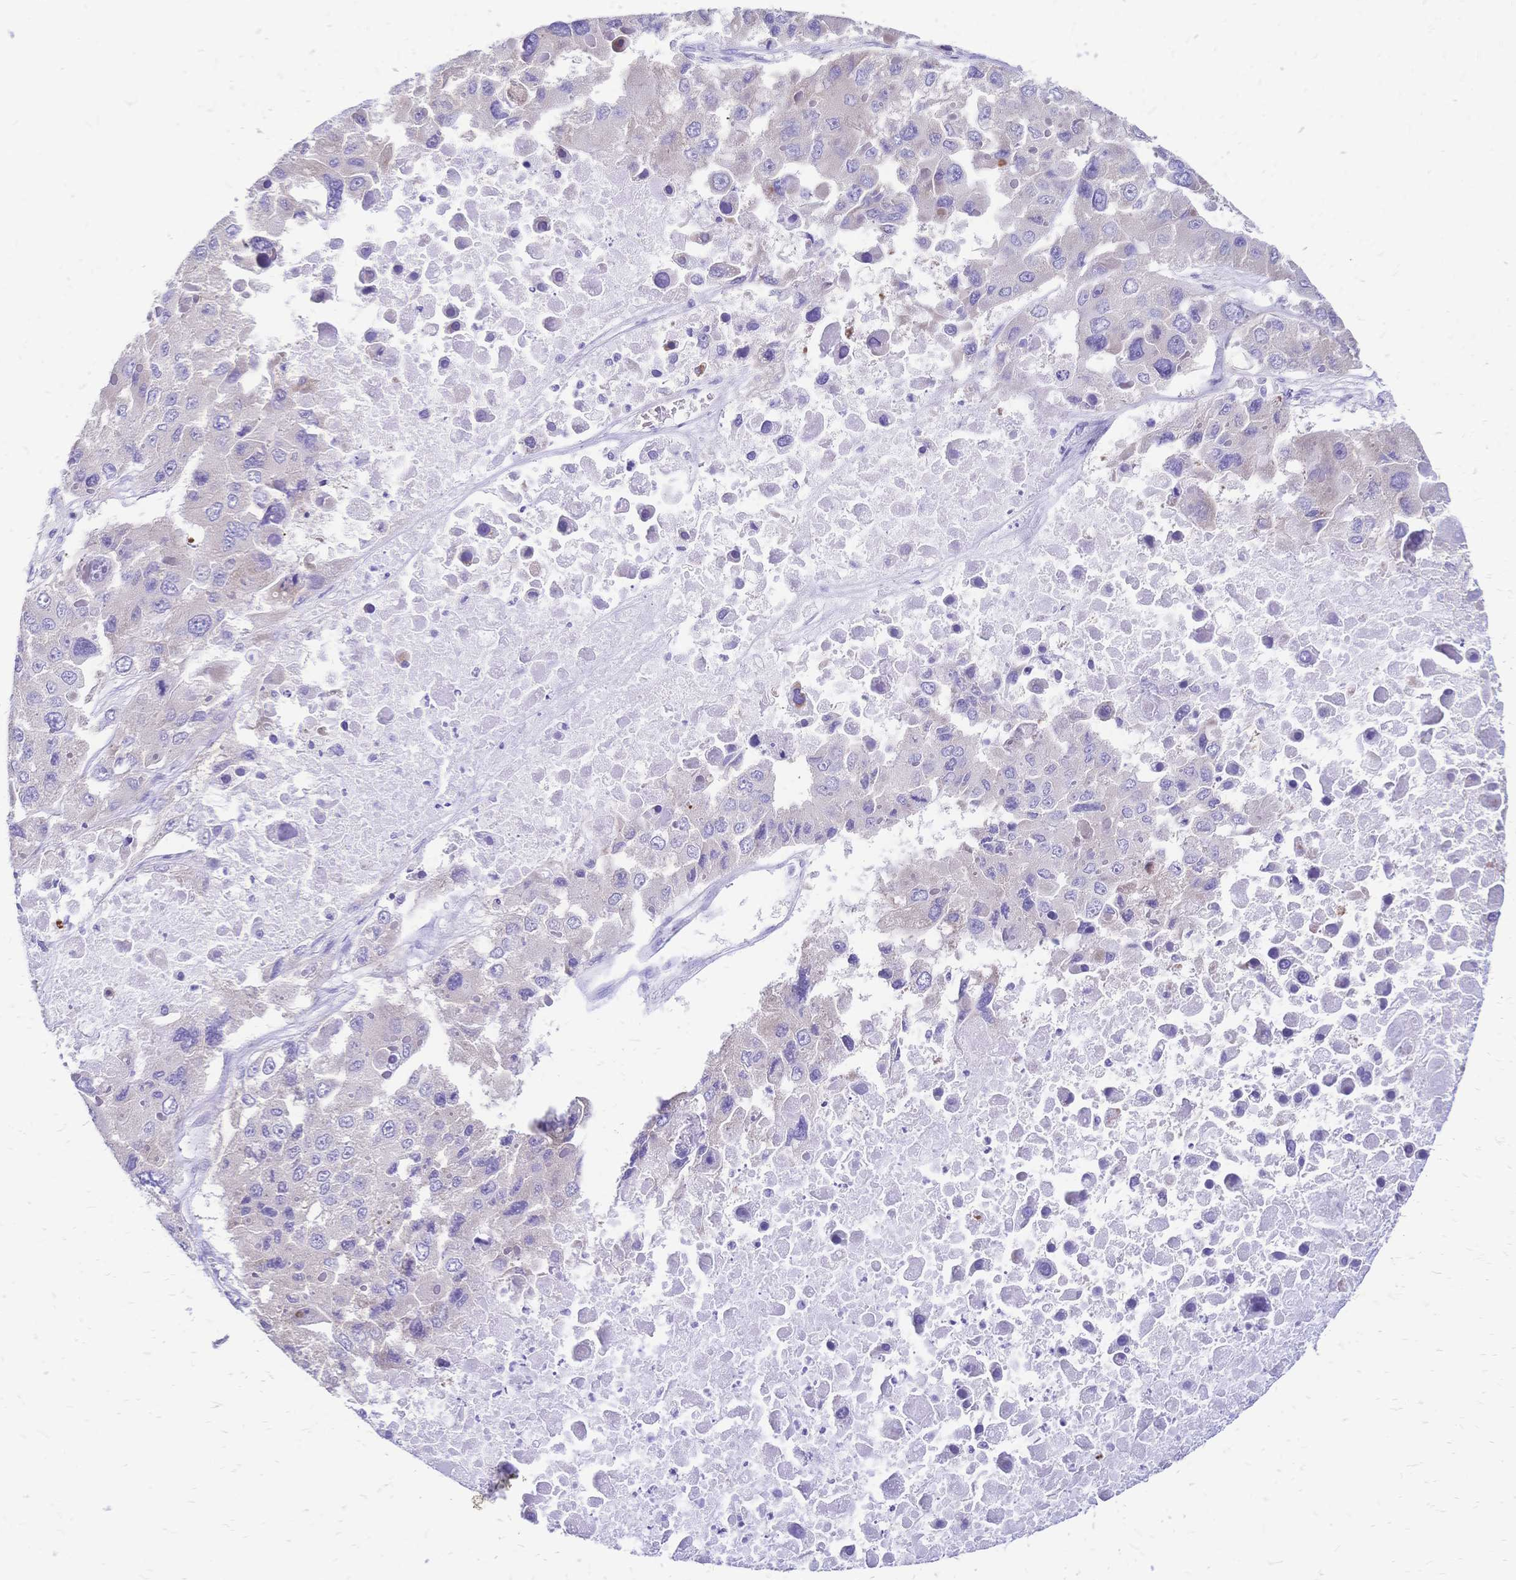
{"staining": {"intensity": "negative", "quantity": "none", "location": "none"}, "tissue": "liver cancer", "cell_type": "Tumor cells", "image_type": "cancer", "snomed": [{"axis": "morphology", "description": "Carcinoma, Hepatocellular, NOS"}, {"axis": "topography", "description": "Liver"}], "caption": "A micrograph of liver hepatocellular carcinoma stained for a protein displays no brown staining in tumor cells.", "gene": "GRB7", "patient": {"sex": "female", "age": 41}}